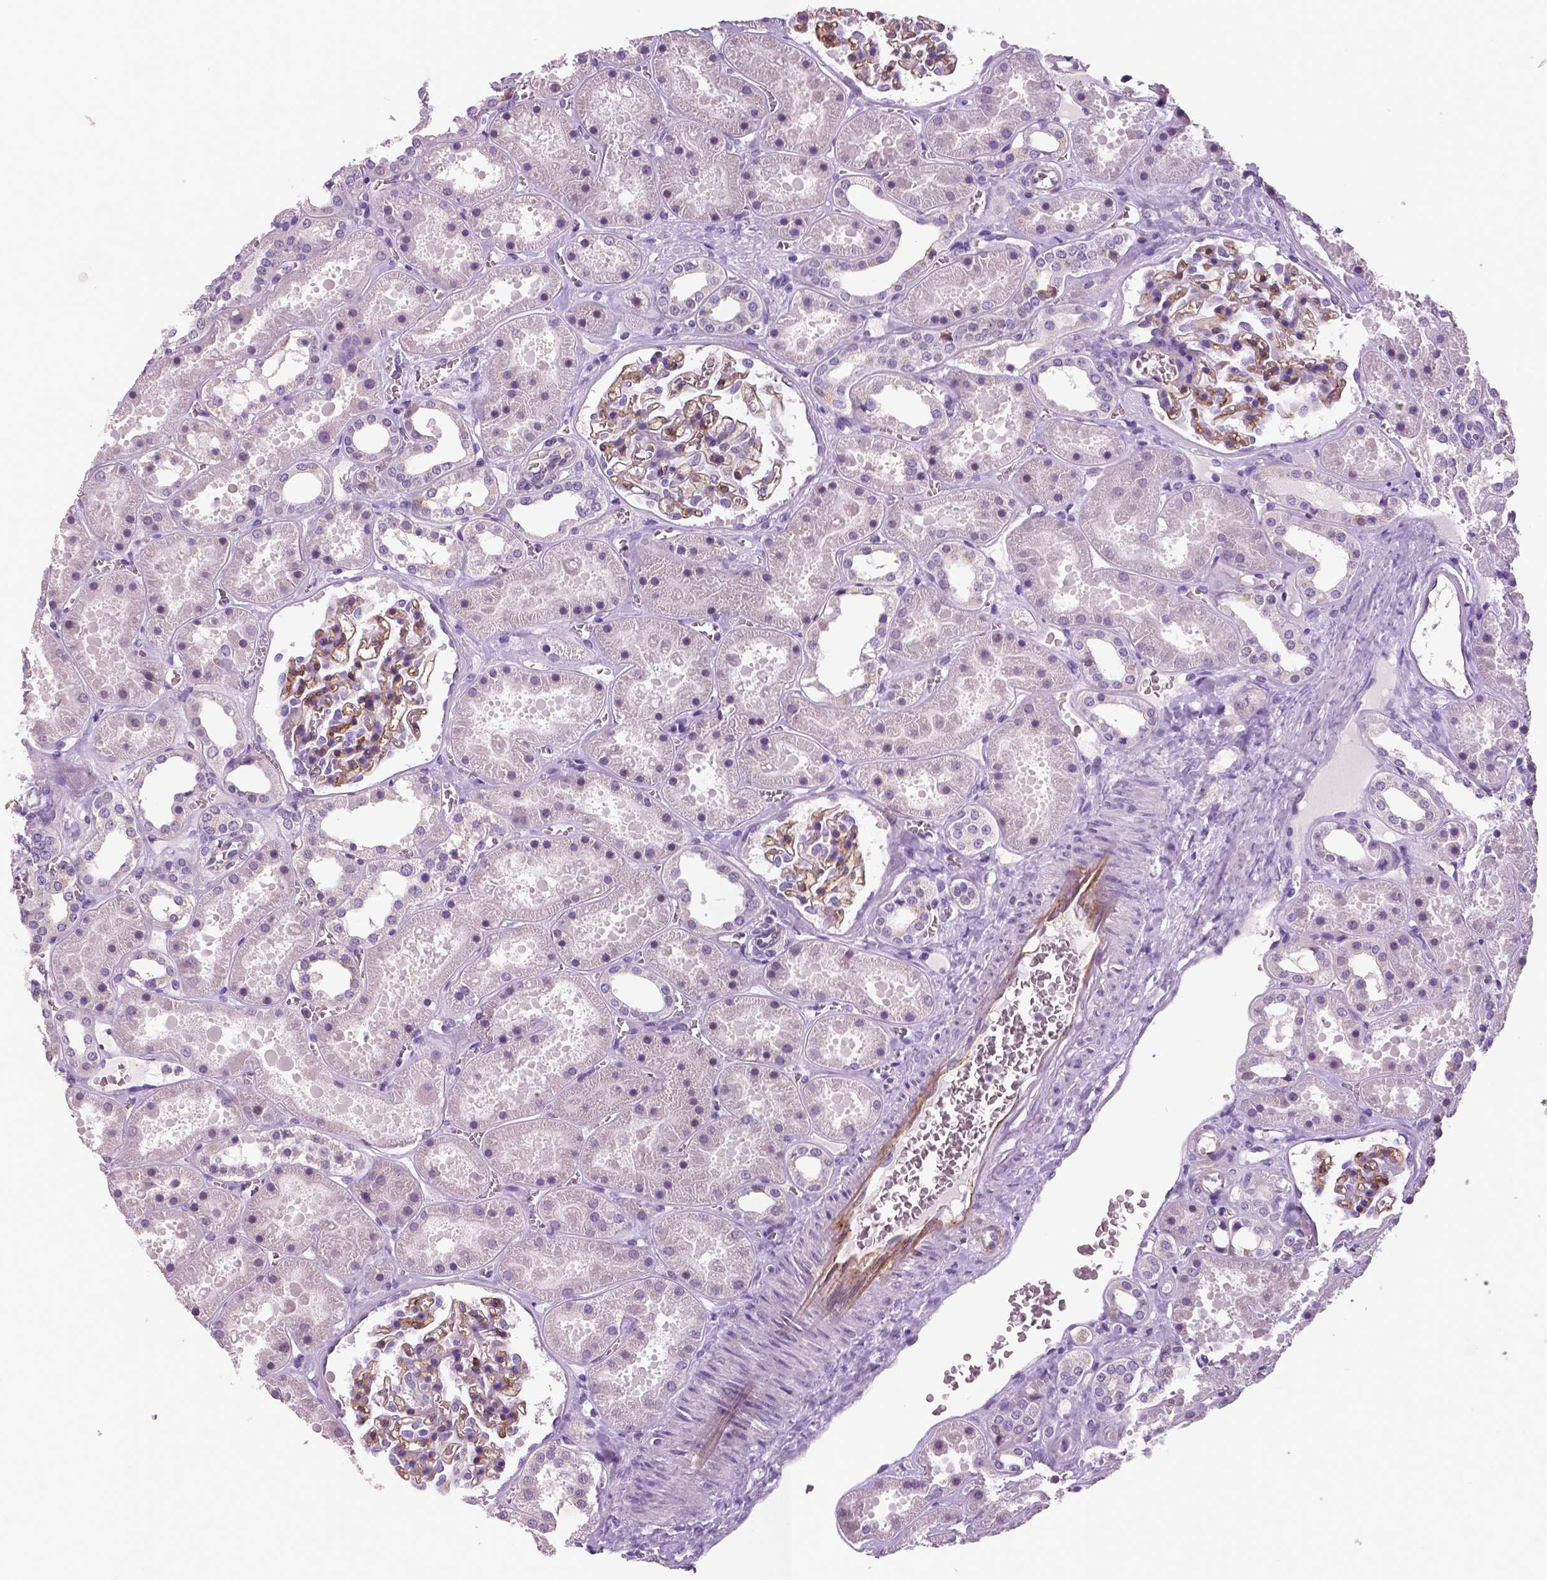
{"staining": {"intensity": "negative", "quantity": "none", "location": "none"}, "tissue": "kidney", "cell_type": "Cells in glomeruli", "image_type": "normal", "snomed": [{"axis": "morphology", "description": "Normal tissue, NOS"}, {"axis": "topography", "description": "Kidney"}], "caption": "DAB (3,3'-diaminobenzidine) immunohistochemical staining of normal kidney shows no significant staining in cells in glomeruli.", "gene": "TSPAN7", "patient": {"sex": "female", "age": 41}}